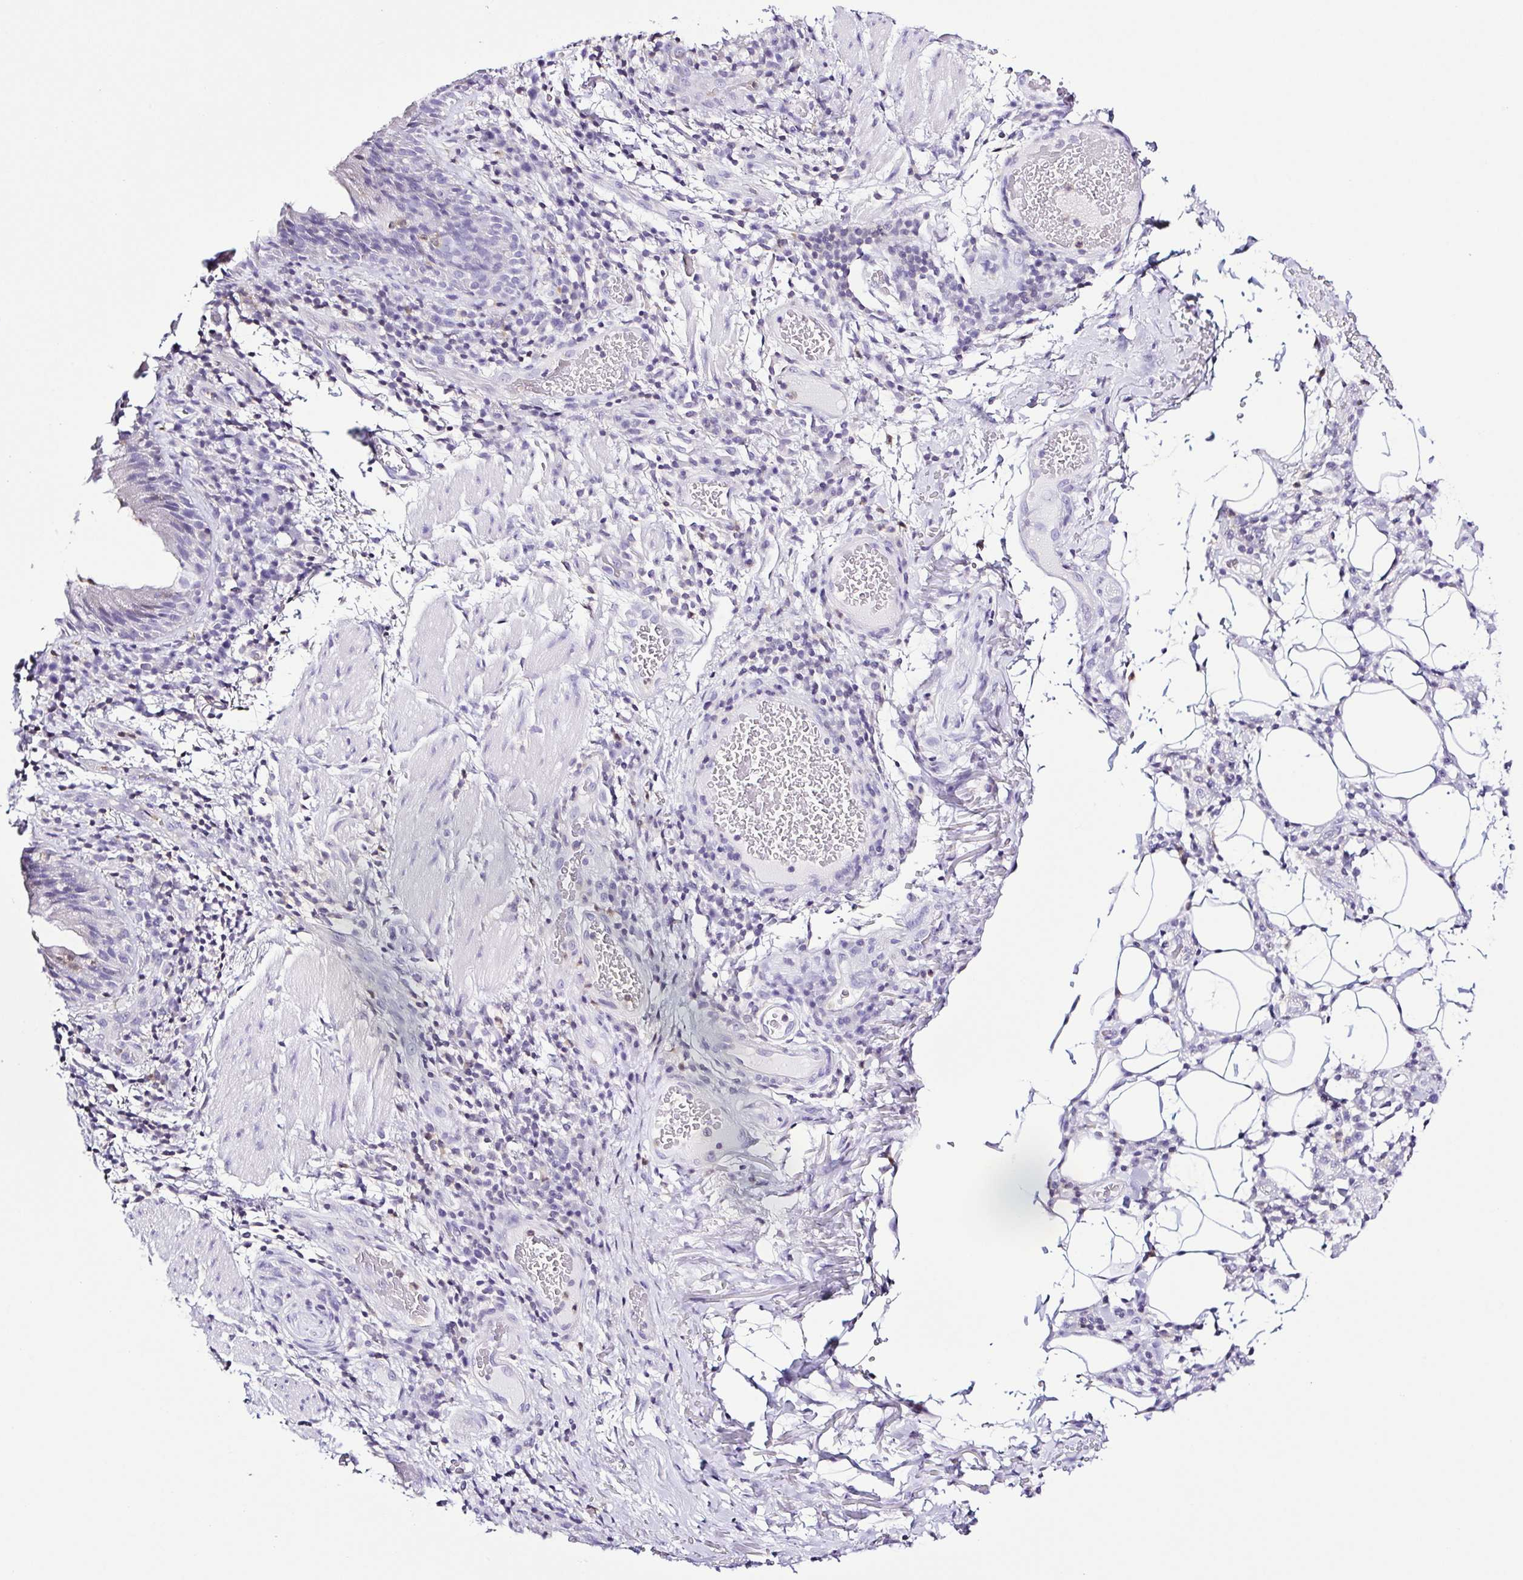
{"staining": {"intensity": "negative", "quantity": "none", "location": "none"}, "tissue": "bronchus", "cell_type": "Respiratory epithelial cells", "image_type": "normal", "snomed": [{"axis": "morphology", "description": "Normal tissue, NOS"}, {"axis": "topography", "description": "Lymph node"}, {"axis": "topography", "description": "Bronchus"}], "caption": "Immunohistochemical staining of benign human bronchus exhibits no significant positivity in respiratory epithelial cells.", "gene": "SYNPR", "patient": {"sex": "male", "age": 56}}